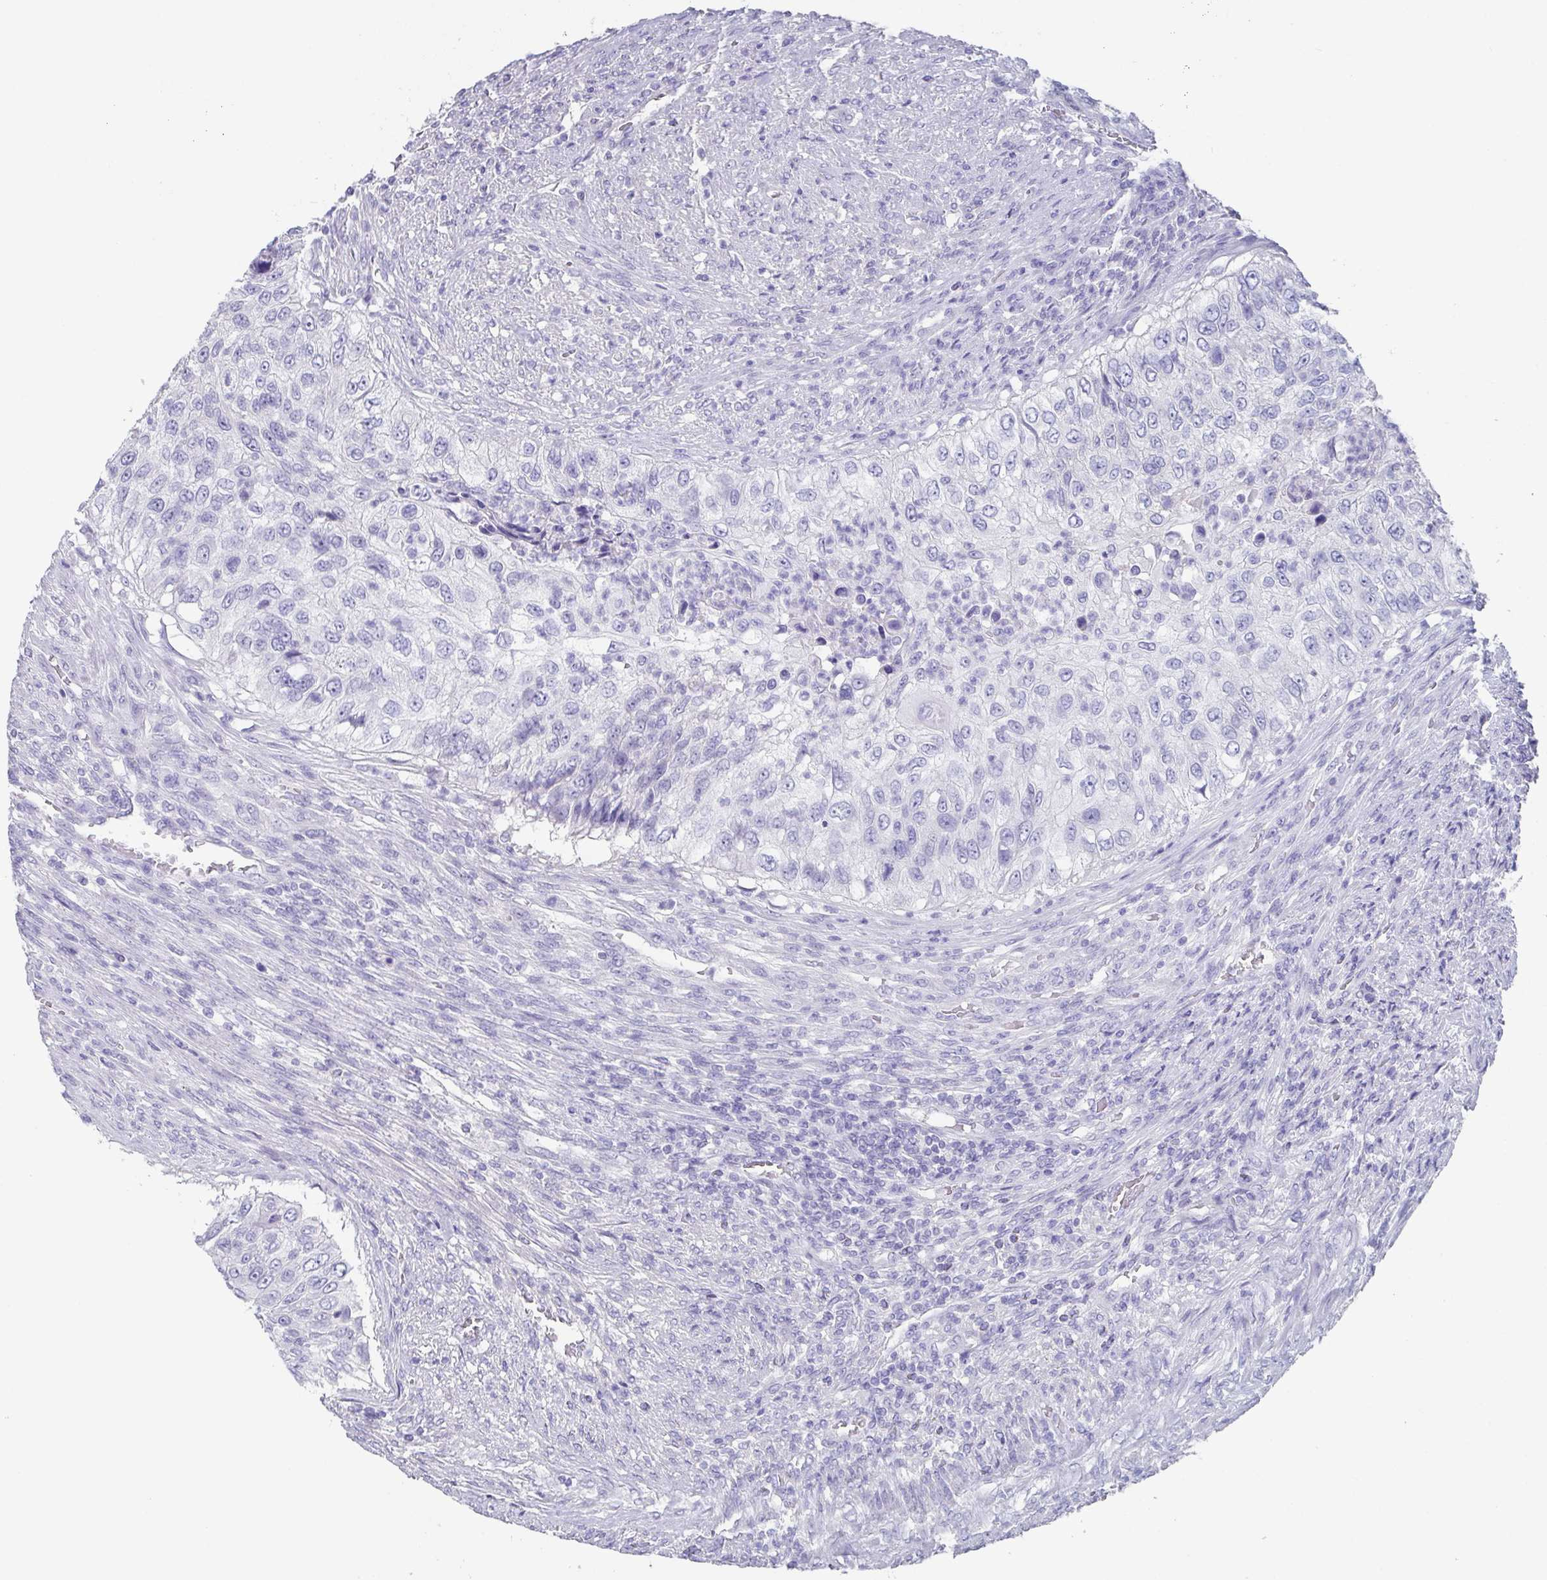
{"staining": {"intensity": "negative", "quantity": "none", "location": "none"}, "tissue": "urothelial cancer", "cell_type": "Tumor cells", "image_type": "cancer", "snomed": [{"axis": "morphology", "description": "Urothelial carcinoma, High grade"}, {"axis": "topography", "description": "Urinary bladder"}], "caption": "Photomicrograph shows no significant protein expression in tumor cells of urothelial cancer.", "gene": "SLC44A4", "patient": {"sex": "female", "age": 60}}